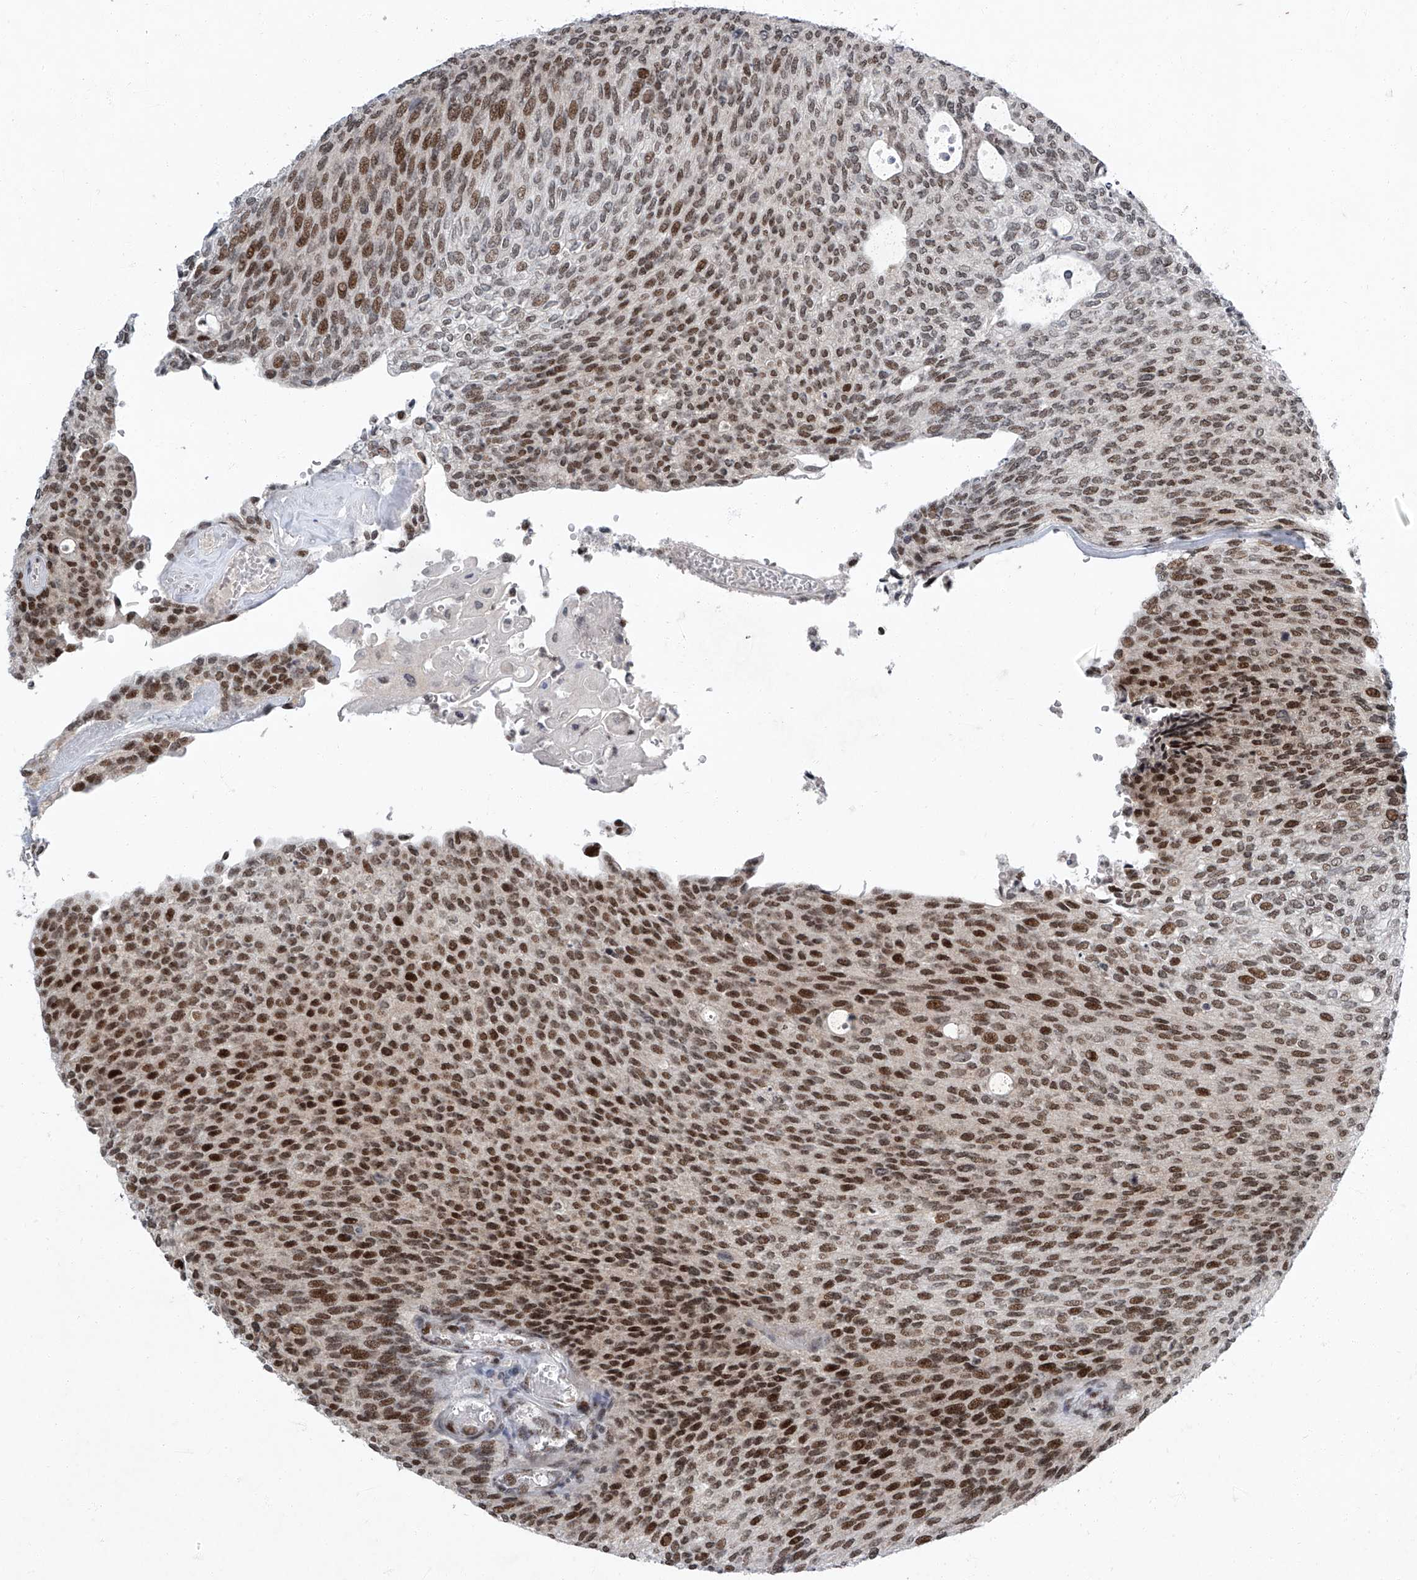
{"staining": {"intensity": "strong", "quantity": ">75%", "location": "nuclear"}, "tissue": "urothelial cancer", "cell_type": "Tumor cells", "image_type": "cancer", "snomed": [{"axis": "morphology", "description": "Urothelial carcinoma, Low grade"}, {"axis": "topography", "description": "Urinary bladder"}], "caption": "The micrograph shows a brown stain indicating the presence of a protein in the nuclear of tumor cells in urothelial cancer. (Stains: DAB (3,3'-diaminobenzidine) in brown, nuclei in blue, Microscopy: brightfield microscopy at high magnification).", "gene": "TFDP1", "patient": {"sex": "female", "age": 79}}